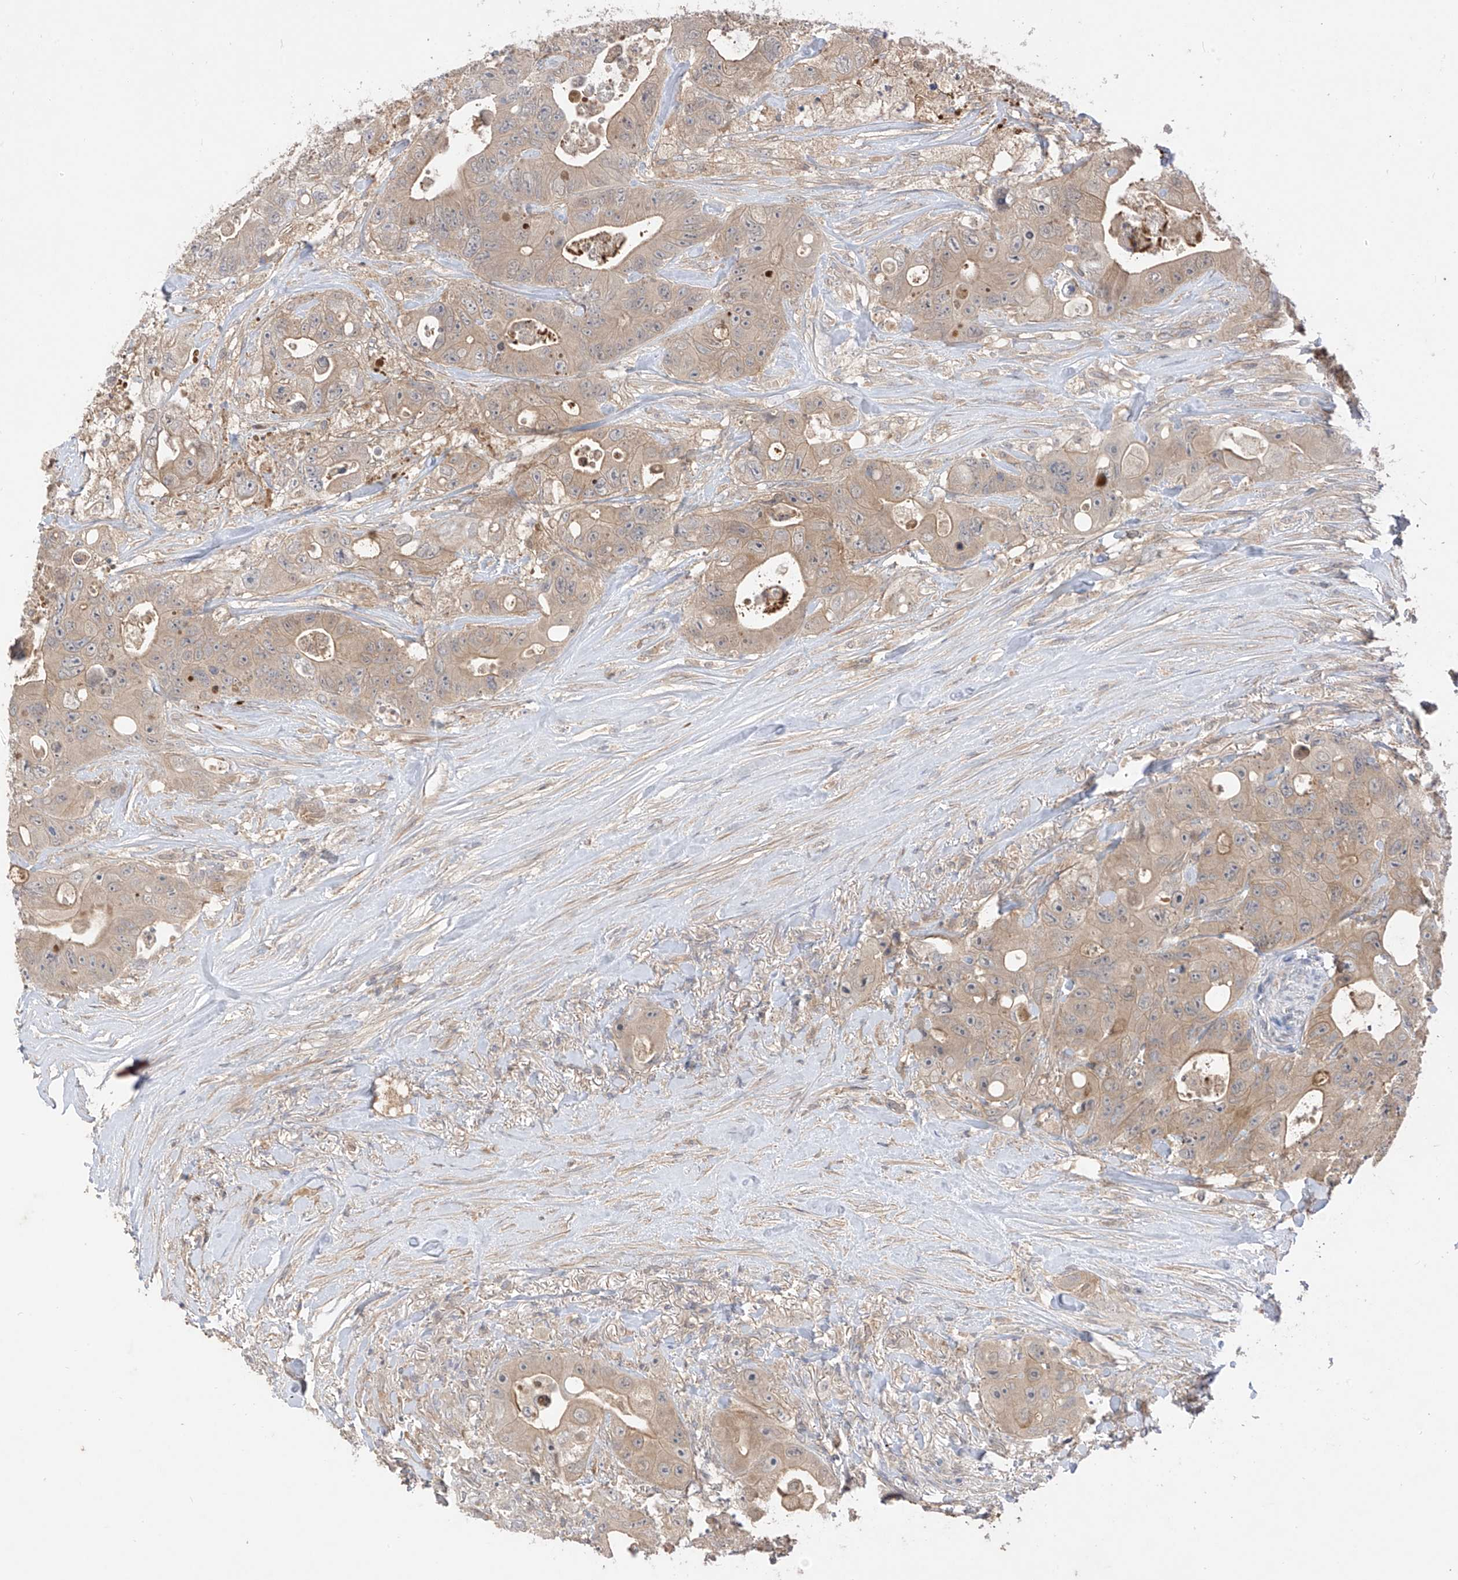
{"staining": {"intensity": "moderate", "quantity": ">75%", "location": "cytoplasmic/membranous"}, "tissue": "colorectal cancer", "cell_type": "Tumor cells", "image_type": "cancer", "snomed": [{"axis": "morphology", "description": "Adenocarcinoma, NOS"}, {"axis": "topography", "description": "Colon"}], "caption": "DAB (3,3'-diaminobenzidine) immunohistochemical staining of colorectal cancer (adenocarcinoma) demonstrates moderate cytoplasmic/membranous protein staining in about >75% of tumor cells.", "gene": "CACNA2D4", "patient": {"sex": "female", "age": 46}}